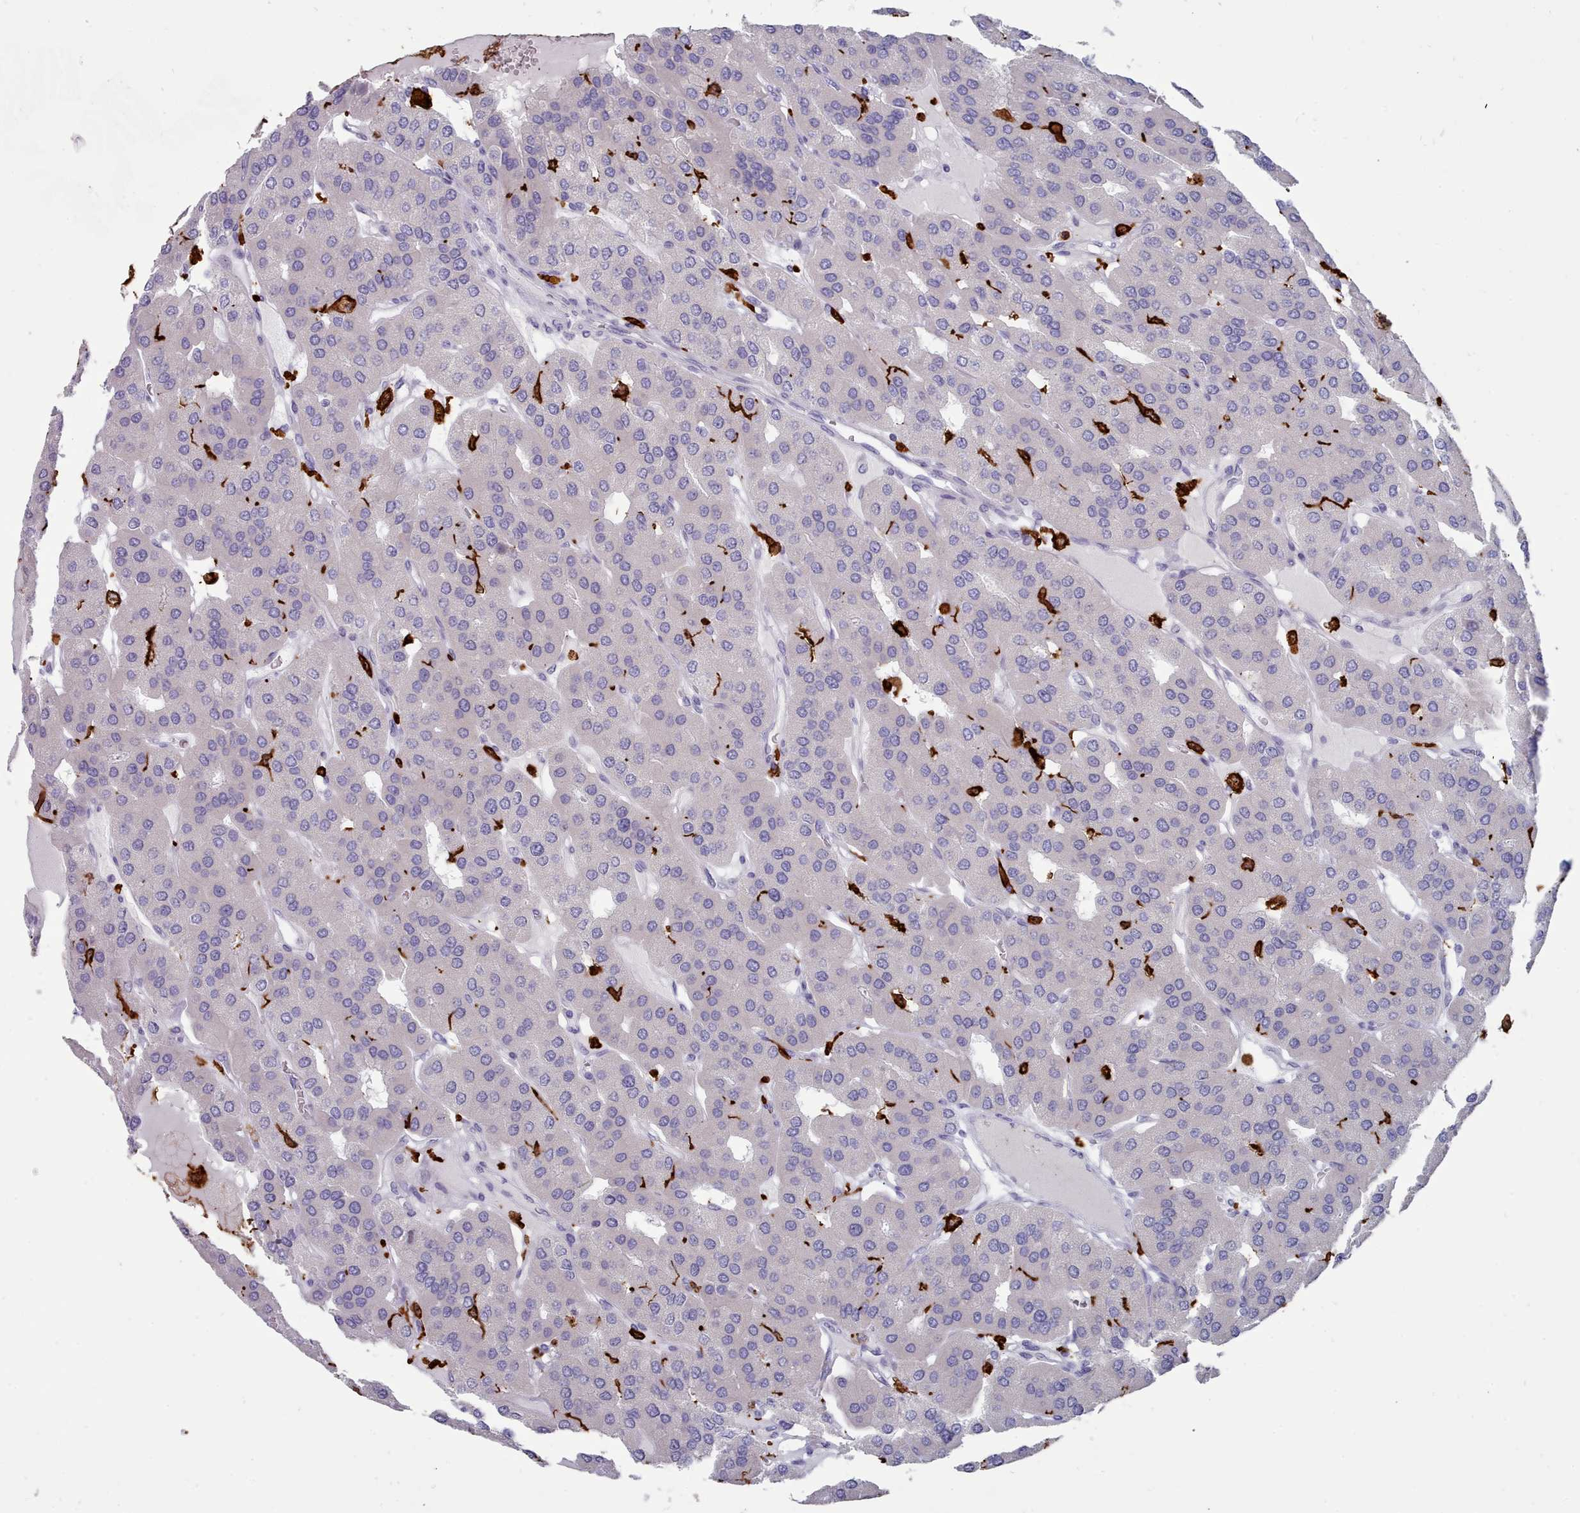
{"staining": {"intensity": "negative", "quantity": "none", "location": "none"}, "tissue": "parathyroid gland", "cell_type": "Glandular cells", "image_type": "normal", "snomed": [{"axis": "morphology", "description": "Normal tissue, NOS"}, {"axis": "morphology", "description": "Adenoma, NOS"}, {"axis": "topography", "description": "Parathyroid gland"}], "caption": "Normal parathyroid gland was stained to show a protein in brown. There is no significant expression in glandular cells. (DAB (3,3'-diaminobenzidine) immunohistochemistry with hematoxylin counter stain).", "gene": "AIF1", "patient": {"sex": "female", "age": 86}}